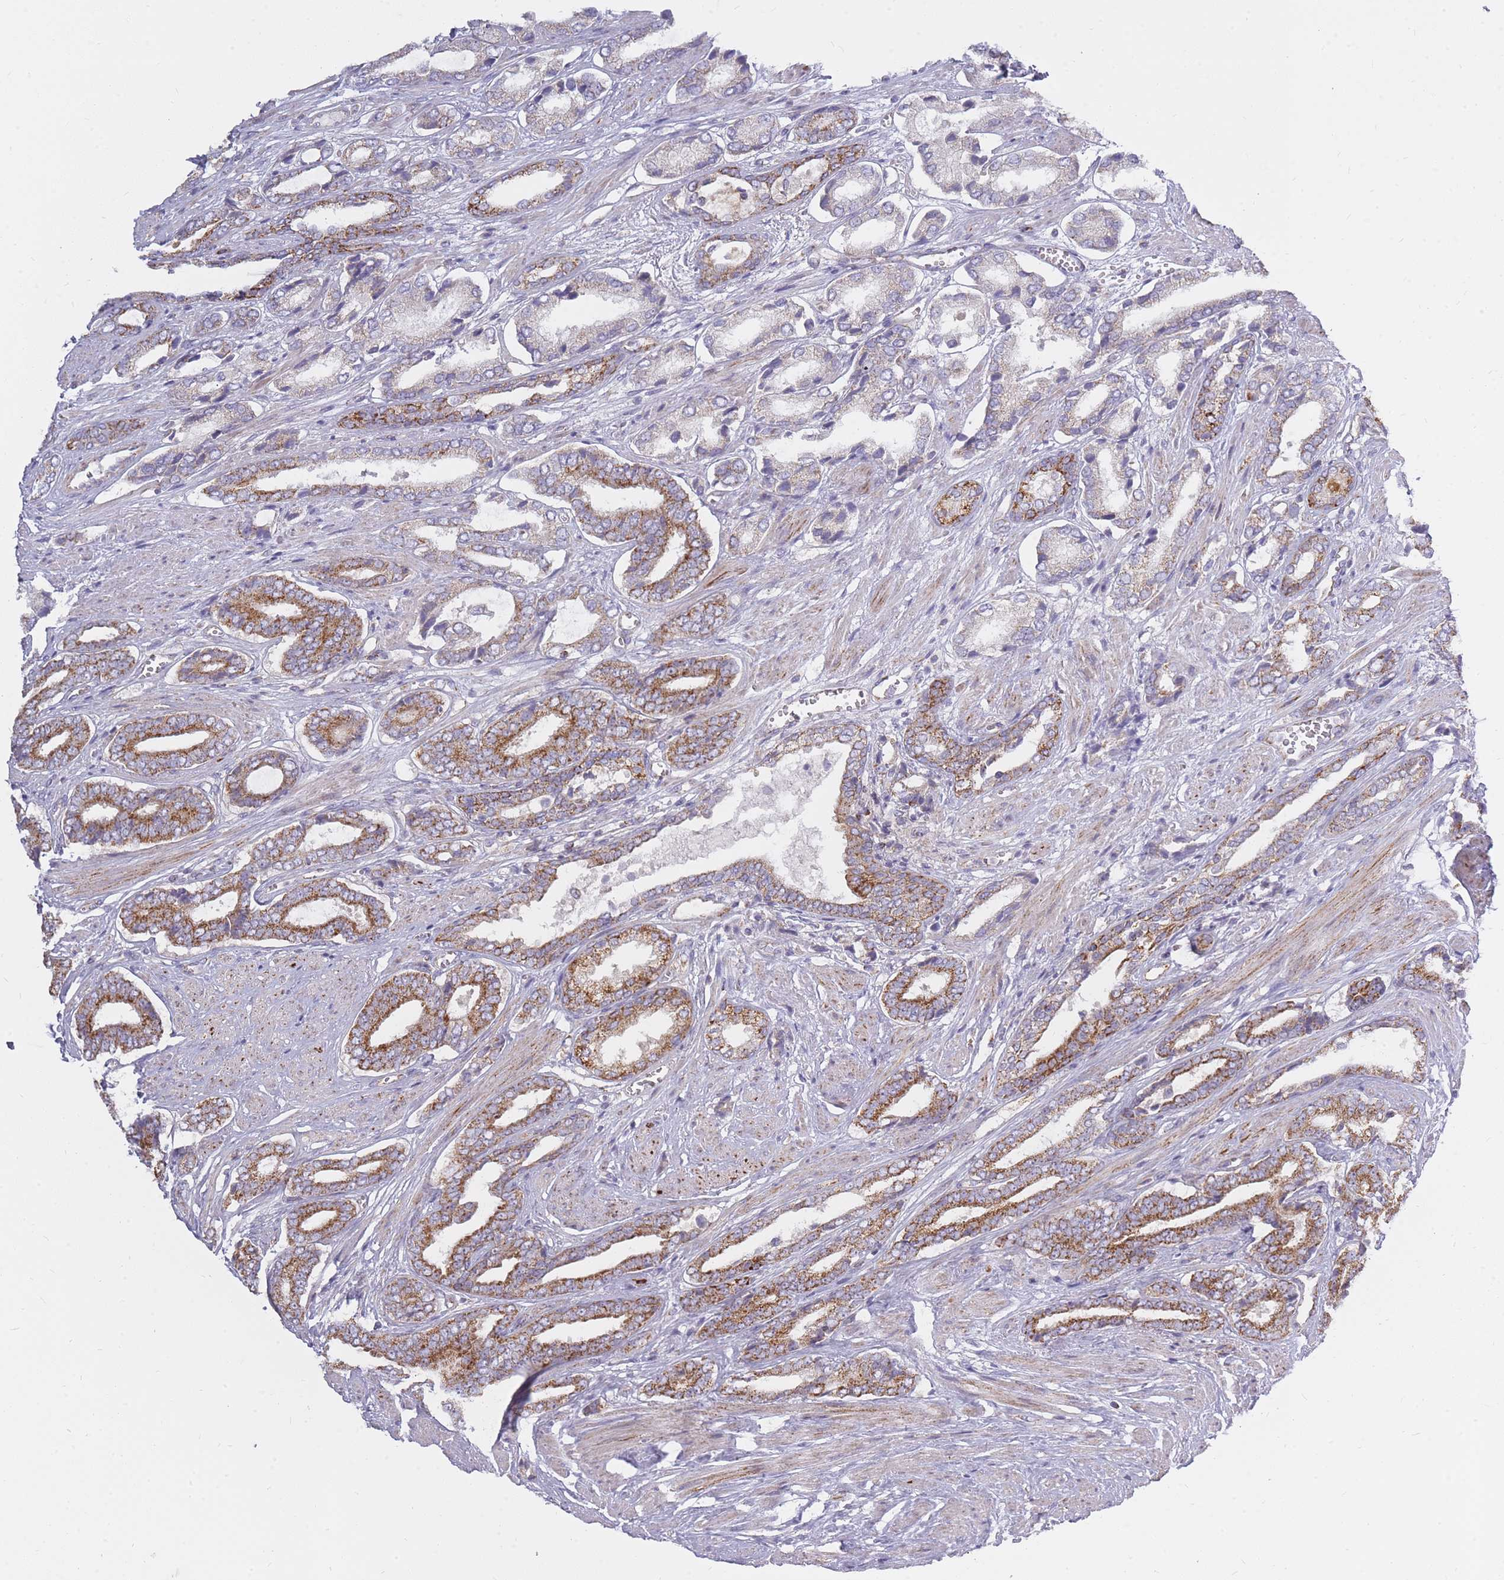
{"staining": {"intensity": "moderate", "quantity": ">75%", "location": "cytoplasmic/membranous"}, "tissue": "prostate cancer", "cell_type": "Tumor cells", "image_type": "cancer", "snomed": [{"axis": "morphology", "description": "Adenocarcinoma, NOS"}, {"axis": "topography", "description": "Prostate and seminal vesicle, NOS"}], "caption": "IHC photomicrograph of neoplastic tissue: prostate adenocarcinoma stained using immunohistochemistry (IHC) displays medium levels of moderate protein expression localized specifically in the cytoplasmic/membranous of tumor cells, appearing as a cytoplasmic/membranous brown color.", "gene": "ALKBH4", "patient": {"sex": "male", "age": 76}}